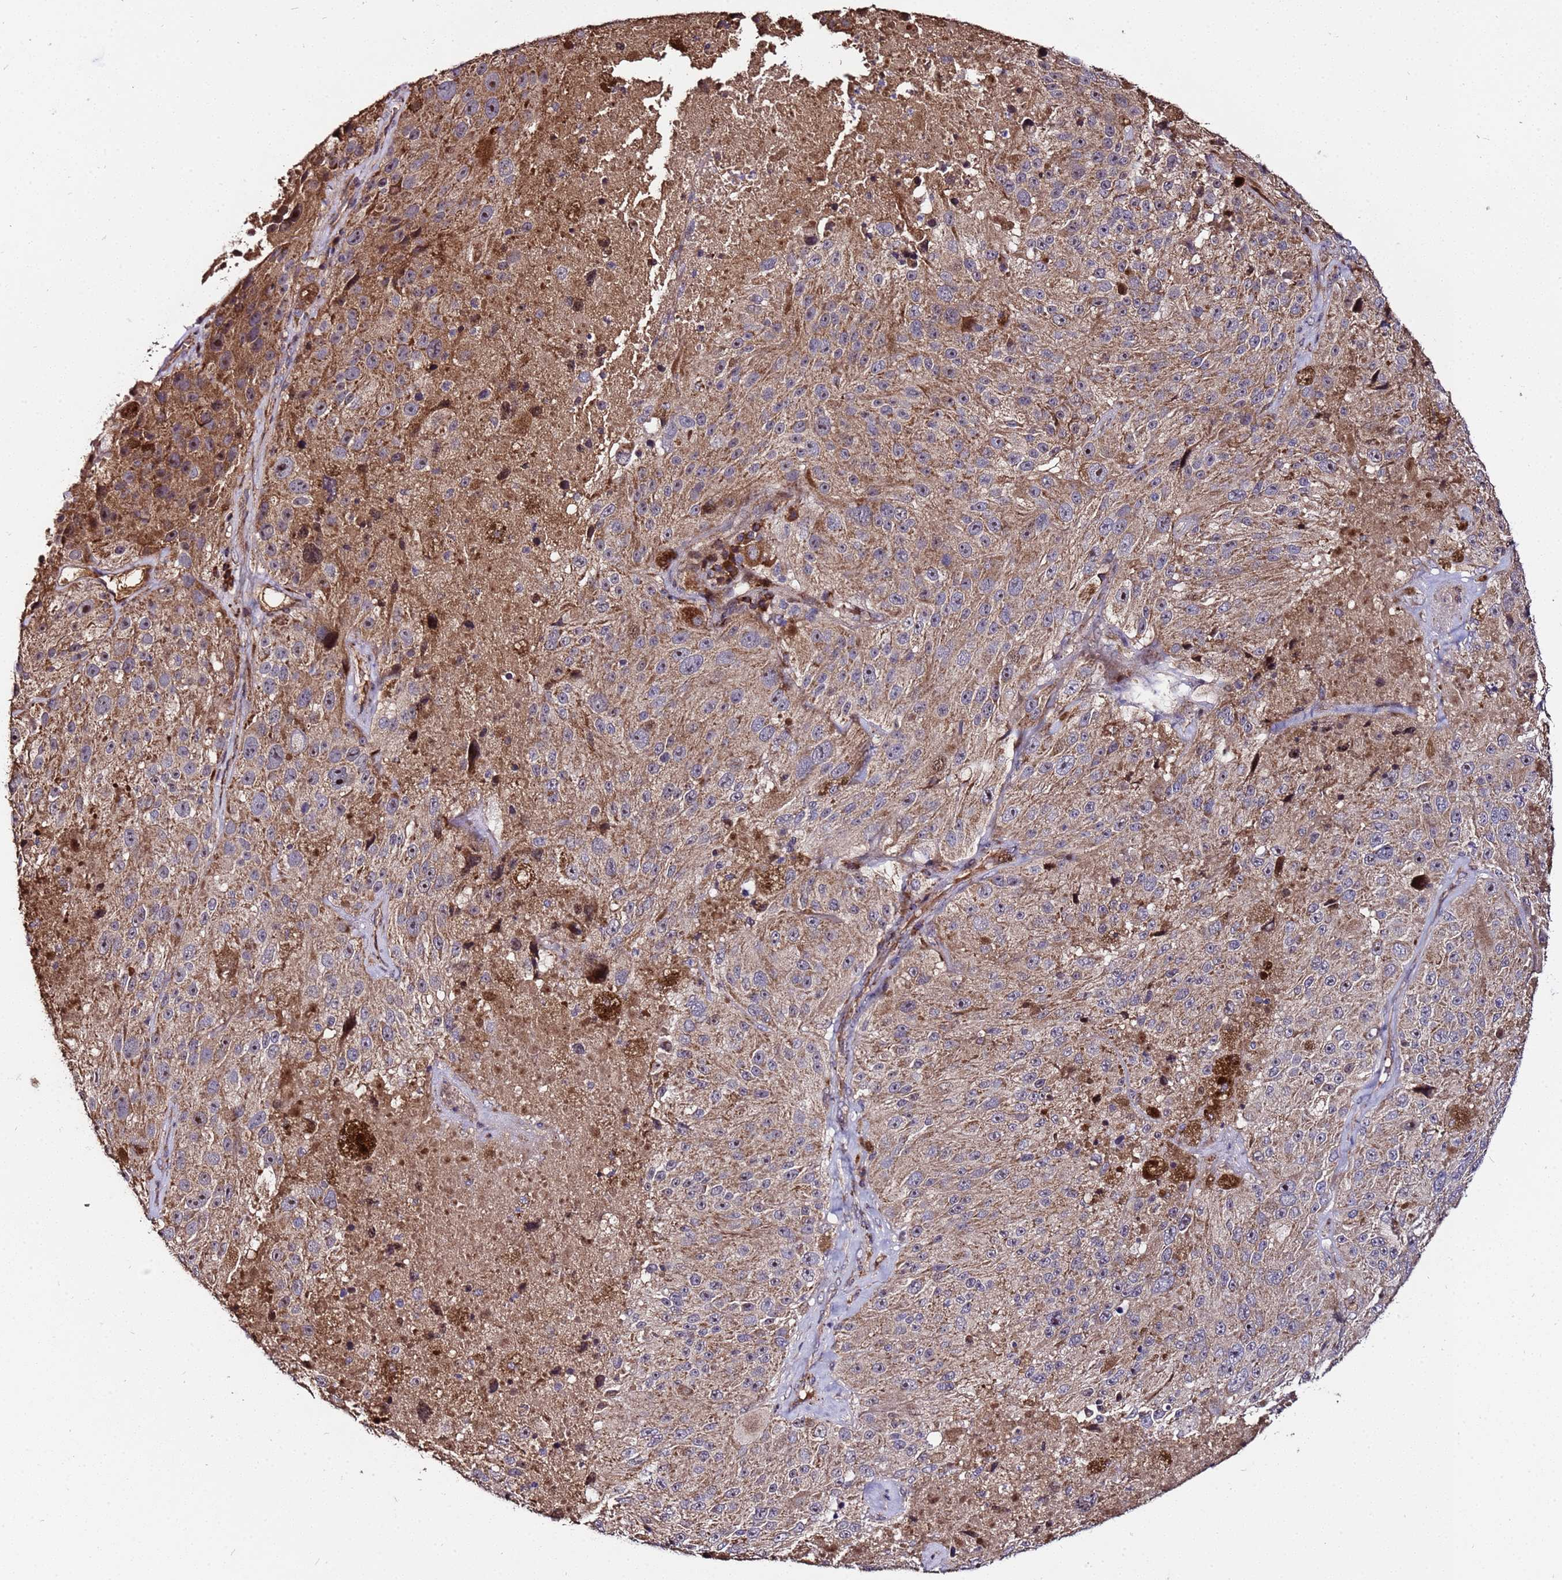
{"staining": {"intensity": "moderate", "quantity": ">75%", "location": "cytoplasmic/membranous,nuclear"}, "tissue": "melanoma", "cell_type": "Tumor cells", "image_type": "cancer", "snomed": [{"axis": "morphology", "description": "Malignant melanoma, Metastatic site"}, {"axis": "topography", "description": "Lymph node"}], "caption": "Immunohistochemistry histopathology image of human melanoma stained for a protein (brown), which displays medium levels of moderate cytoplasmic/membranous and nuclear expression in about >75% of tumor cells.", "gene": "WNK4", "patient": {"sex": "male", "age": 62}}